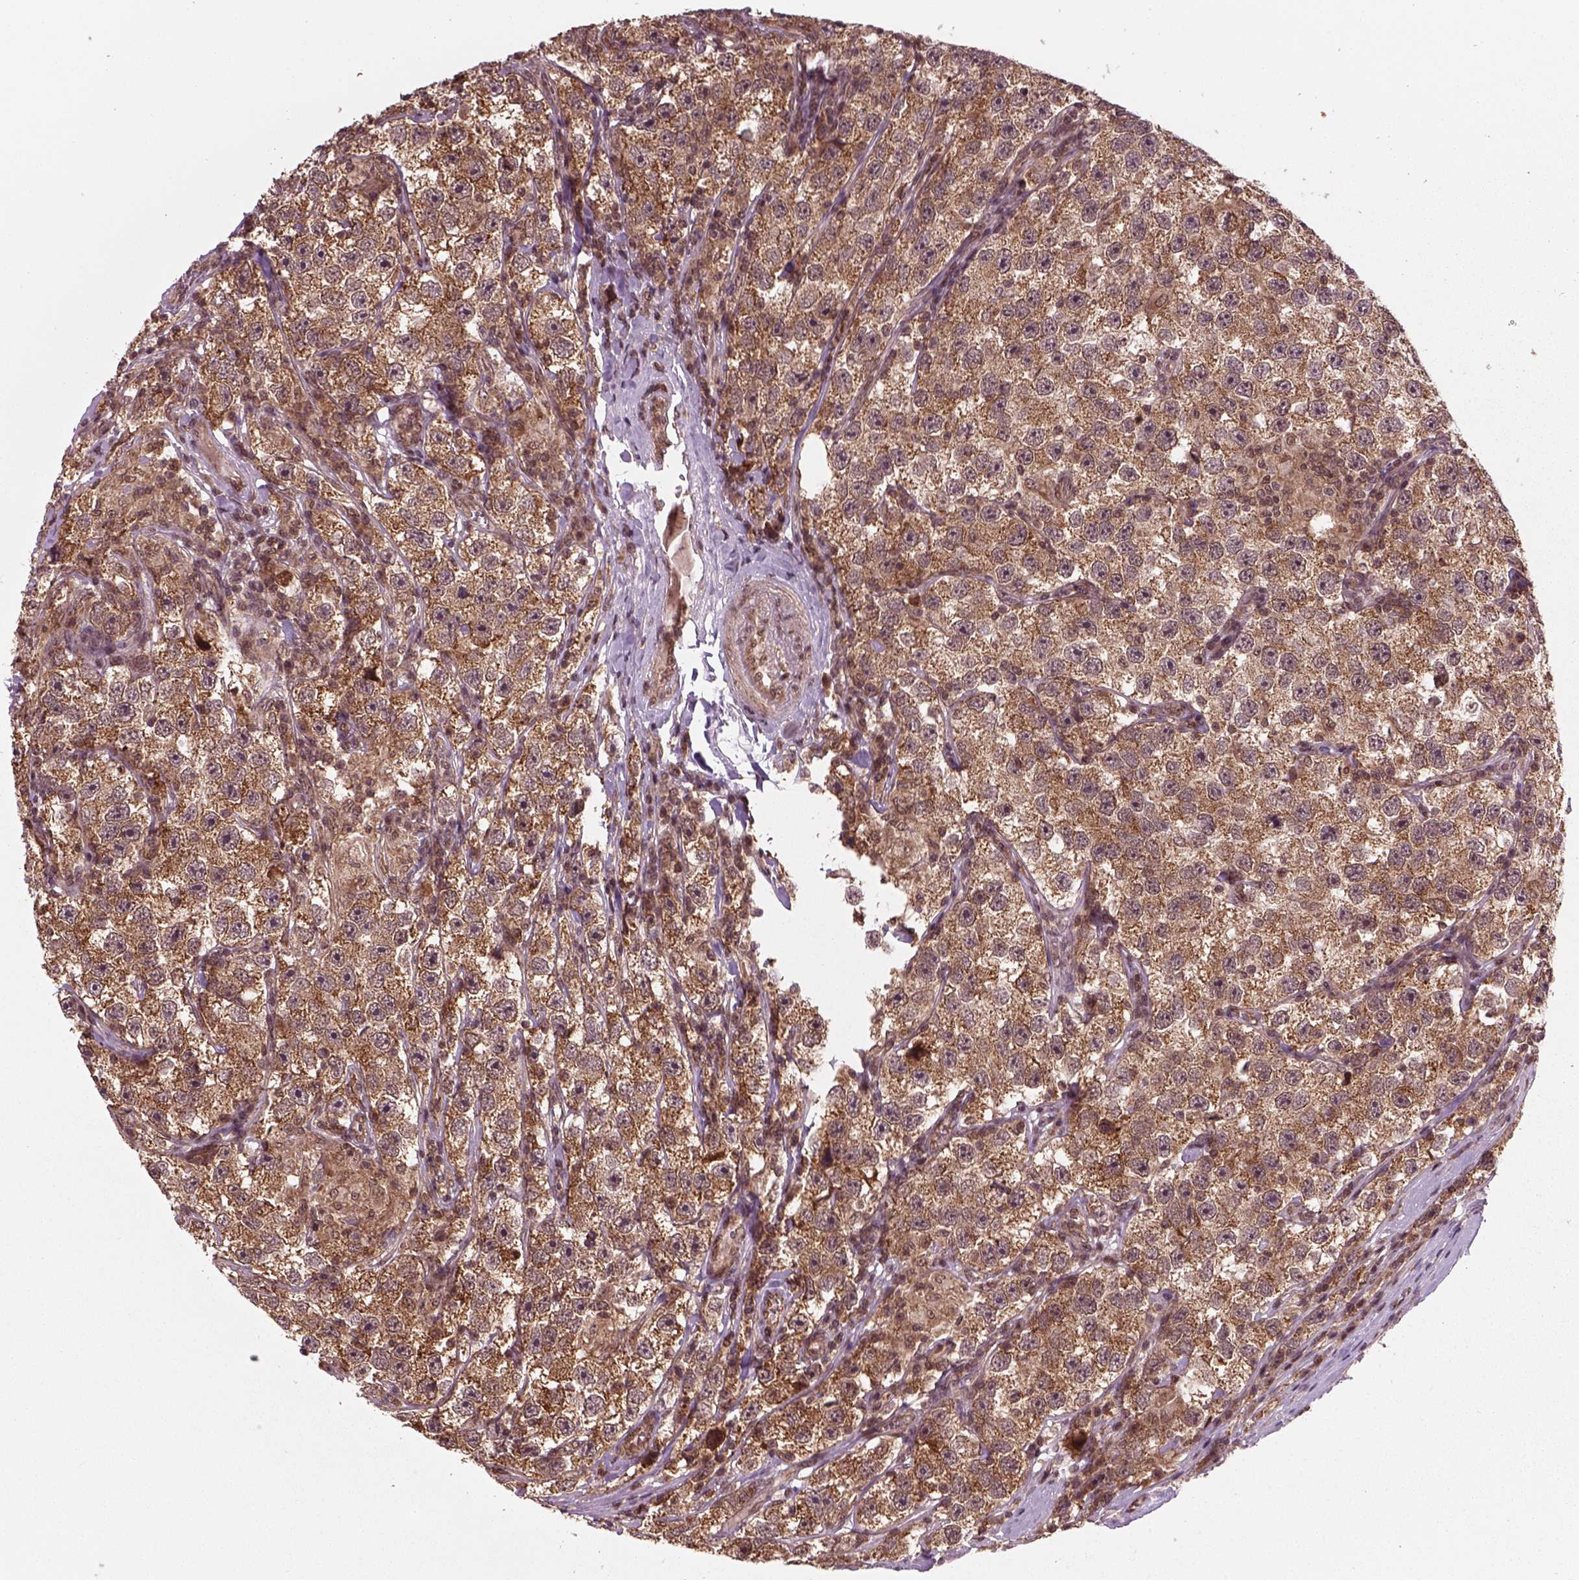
{"staining": {"intensity": "moderate", "quantity": ">75%", "location": "cytoplasmic/membranous"}, "tissue": "testis cancer", "cell_type": "Tumor cells", "image_type": "cancer", "snomed": [{"axis": "morphology", "description": "Seminoma, NOS"}, {"axis": "topography", "description": "Testis"}], "caption": "Immunohistochemical staining of testis seminoma reveals moderate cytoplasmic/membranous protein staining in approximately >75% of tumor cells.", "gene": "NUDT9", "patient": {"sex": "male", "age": 26}}